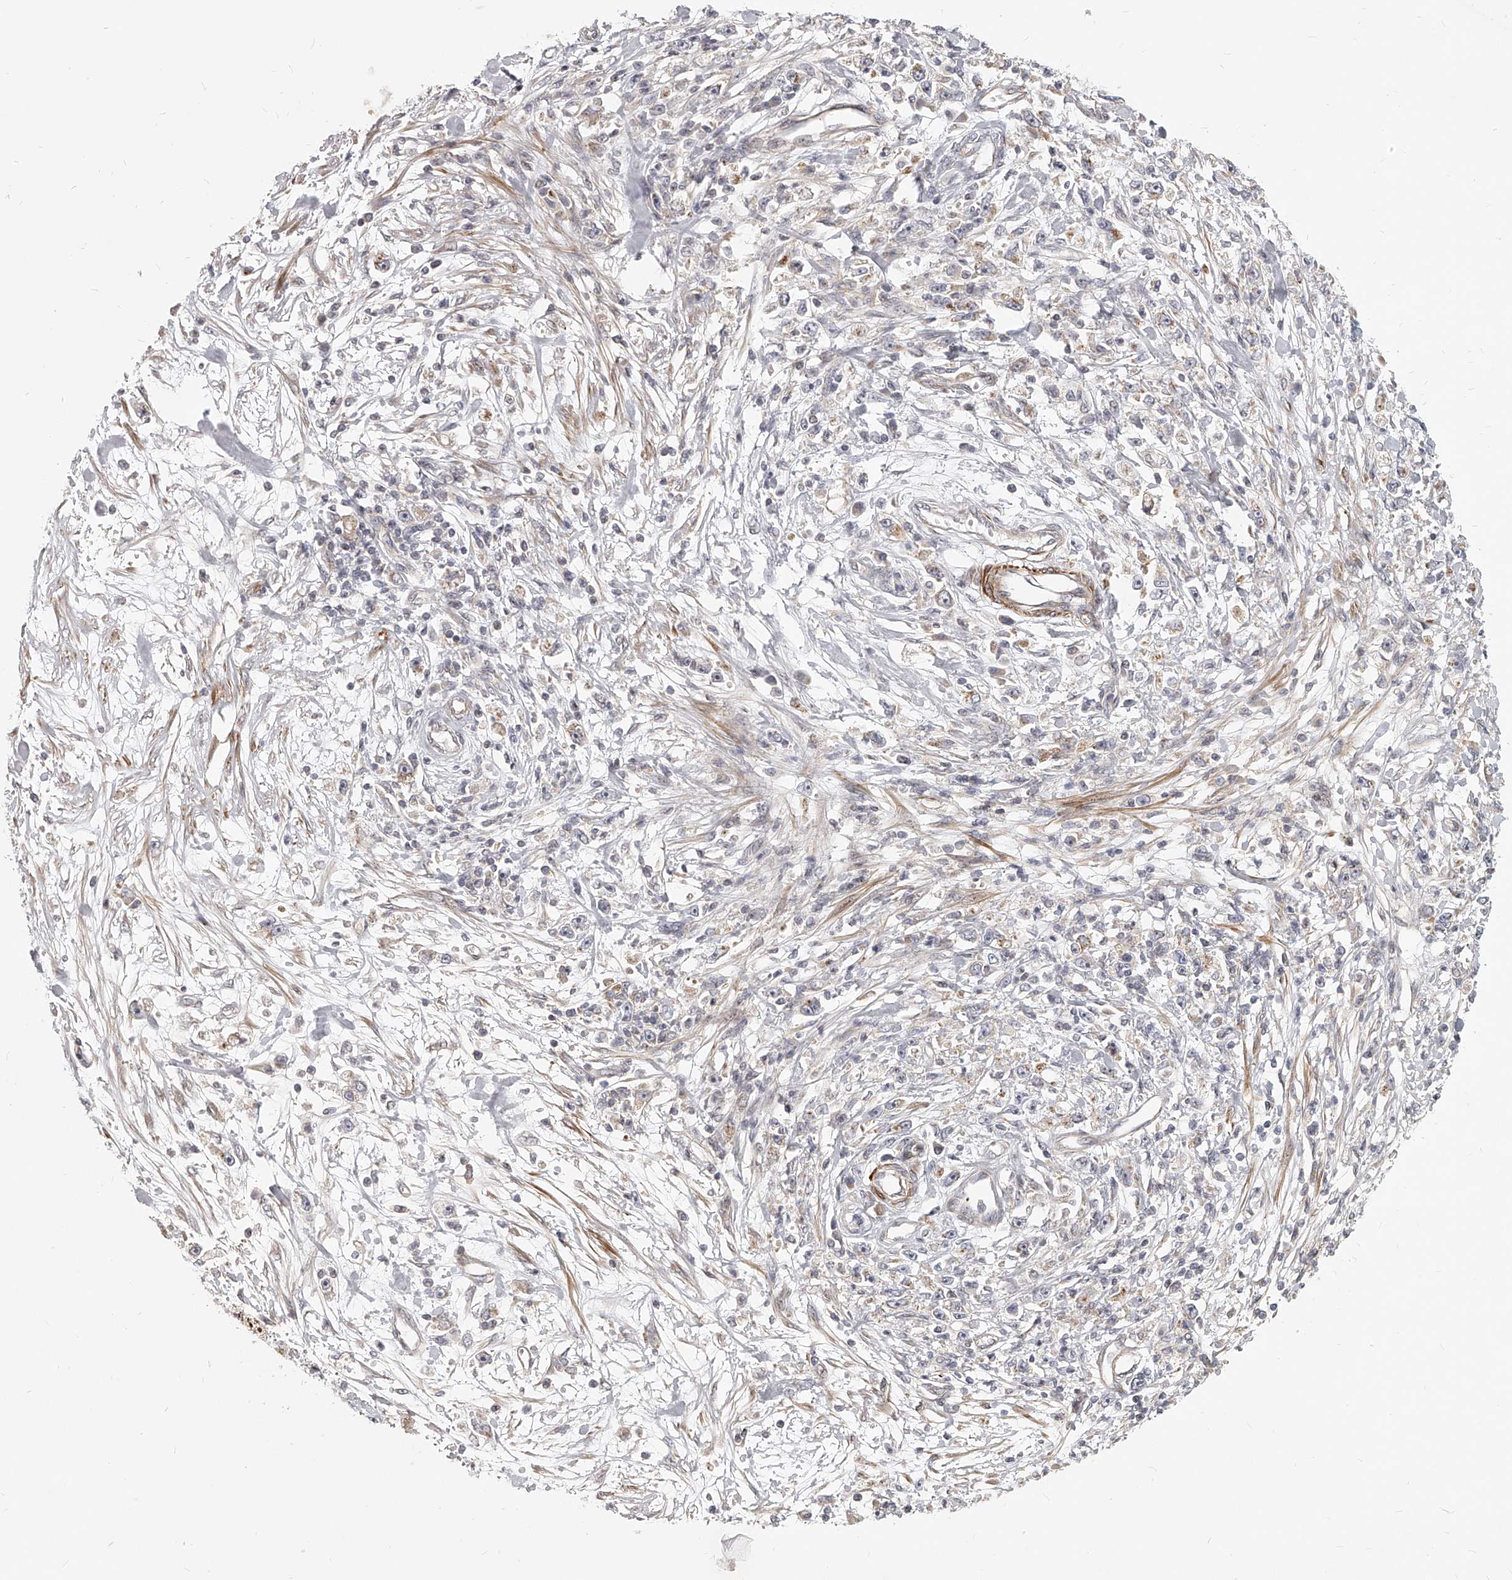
{"staining": {"intensity": "negative", "quantity": "none", "location": "none"}, "tissue": "stomach cancer", "cell_type": "Tumor cells", "image_type": "cancer", "snomed": [{"axis": "morphology", "description": "Adenocarcinoma, NOS"}, {"axis": "topography", "description": "Stomach"}], "caption": "Immunohistochemical staining of stomach cancer reveals no significant expression in tumor cells.", "gene": "SLC37A1", "patient": {"sex": "female", "age": 59}}